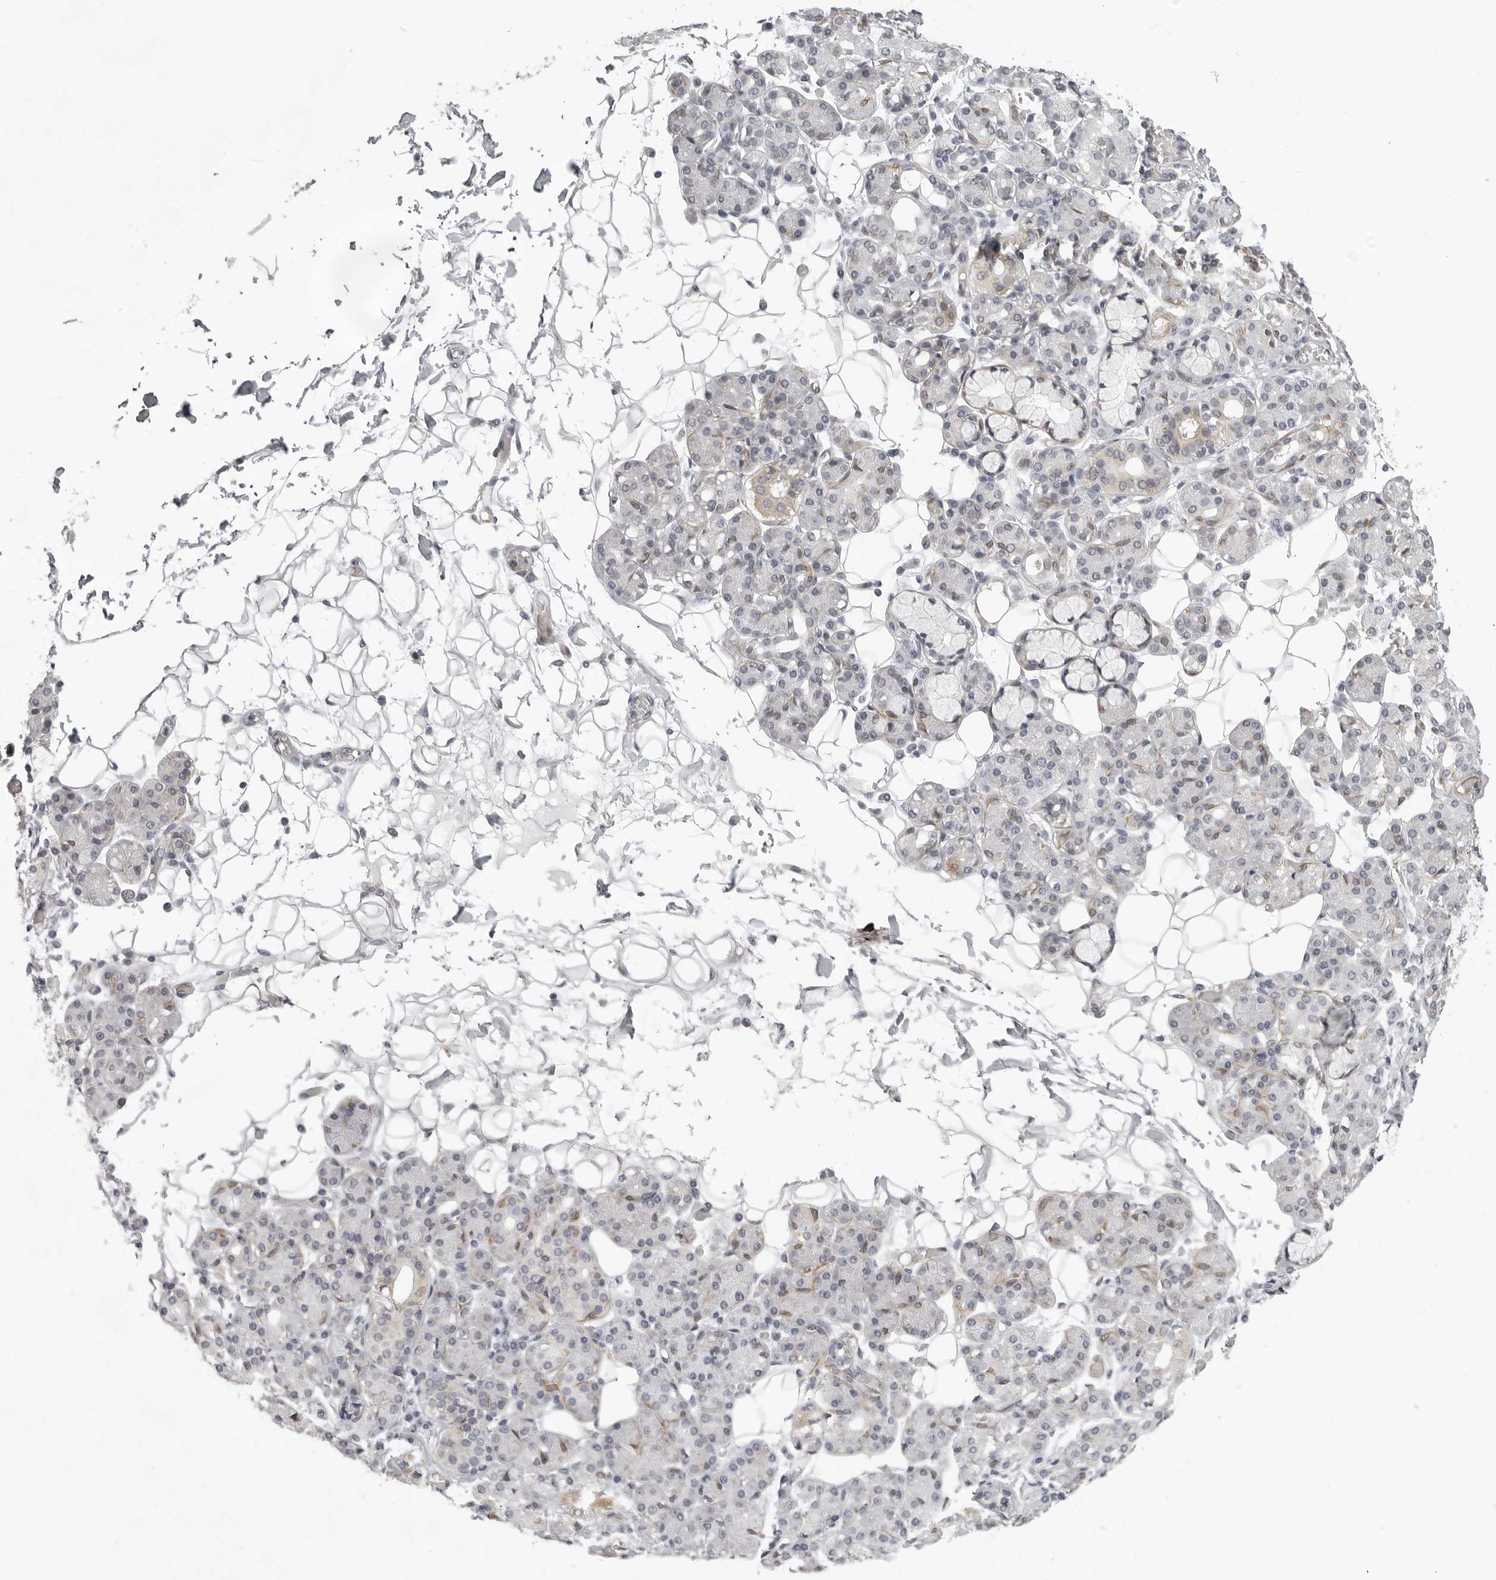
{"staining": {"intensity": "negative", "quantity": "none", "location": "none"}, "tissue": "salivary gland", "cell_type": "Glandular cells", "image_type": "normal", "snomed": [{"axis": "morphology", "description": "Normal tissue, NOS"}, {"axis": "topography", "description": "Salivary gland"}], "caption": "Glandular cells show no significant protein positivity in unremarkable salivary gland. Brightfield microscopy of immunohistochemistry (IHC) stained with DAB (brown) and hematoxylin (blue), captured at high magnification.", "gene": "TUT4", "patient": {"sex": "male", "age": 63}}